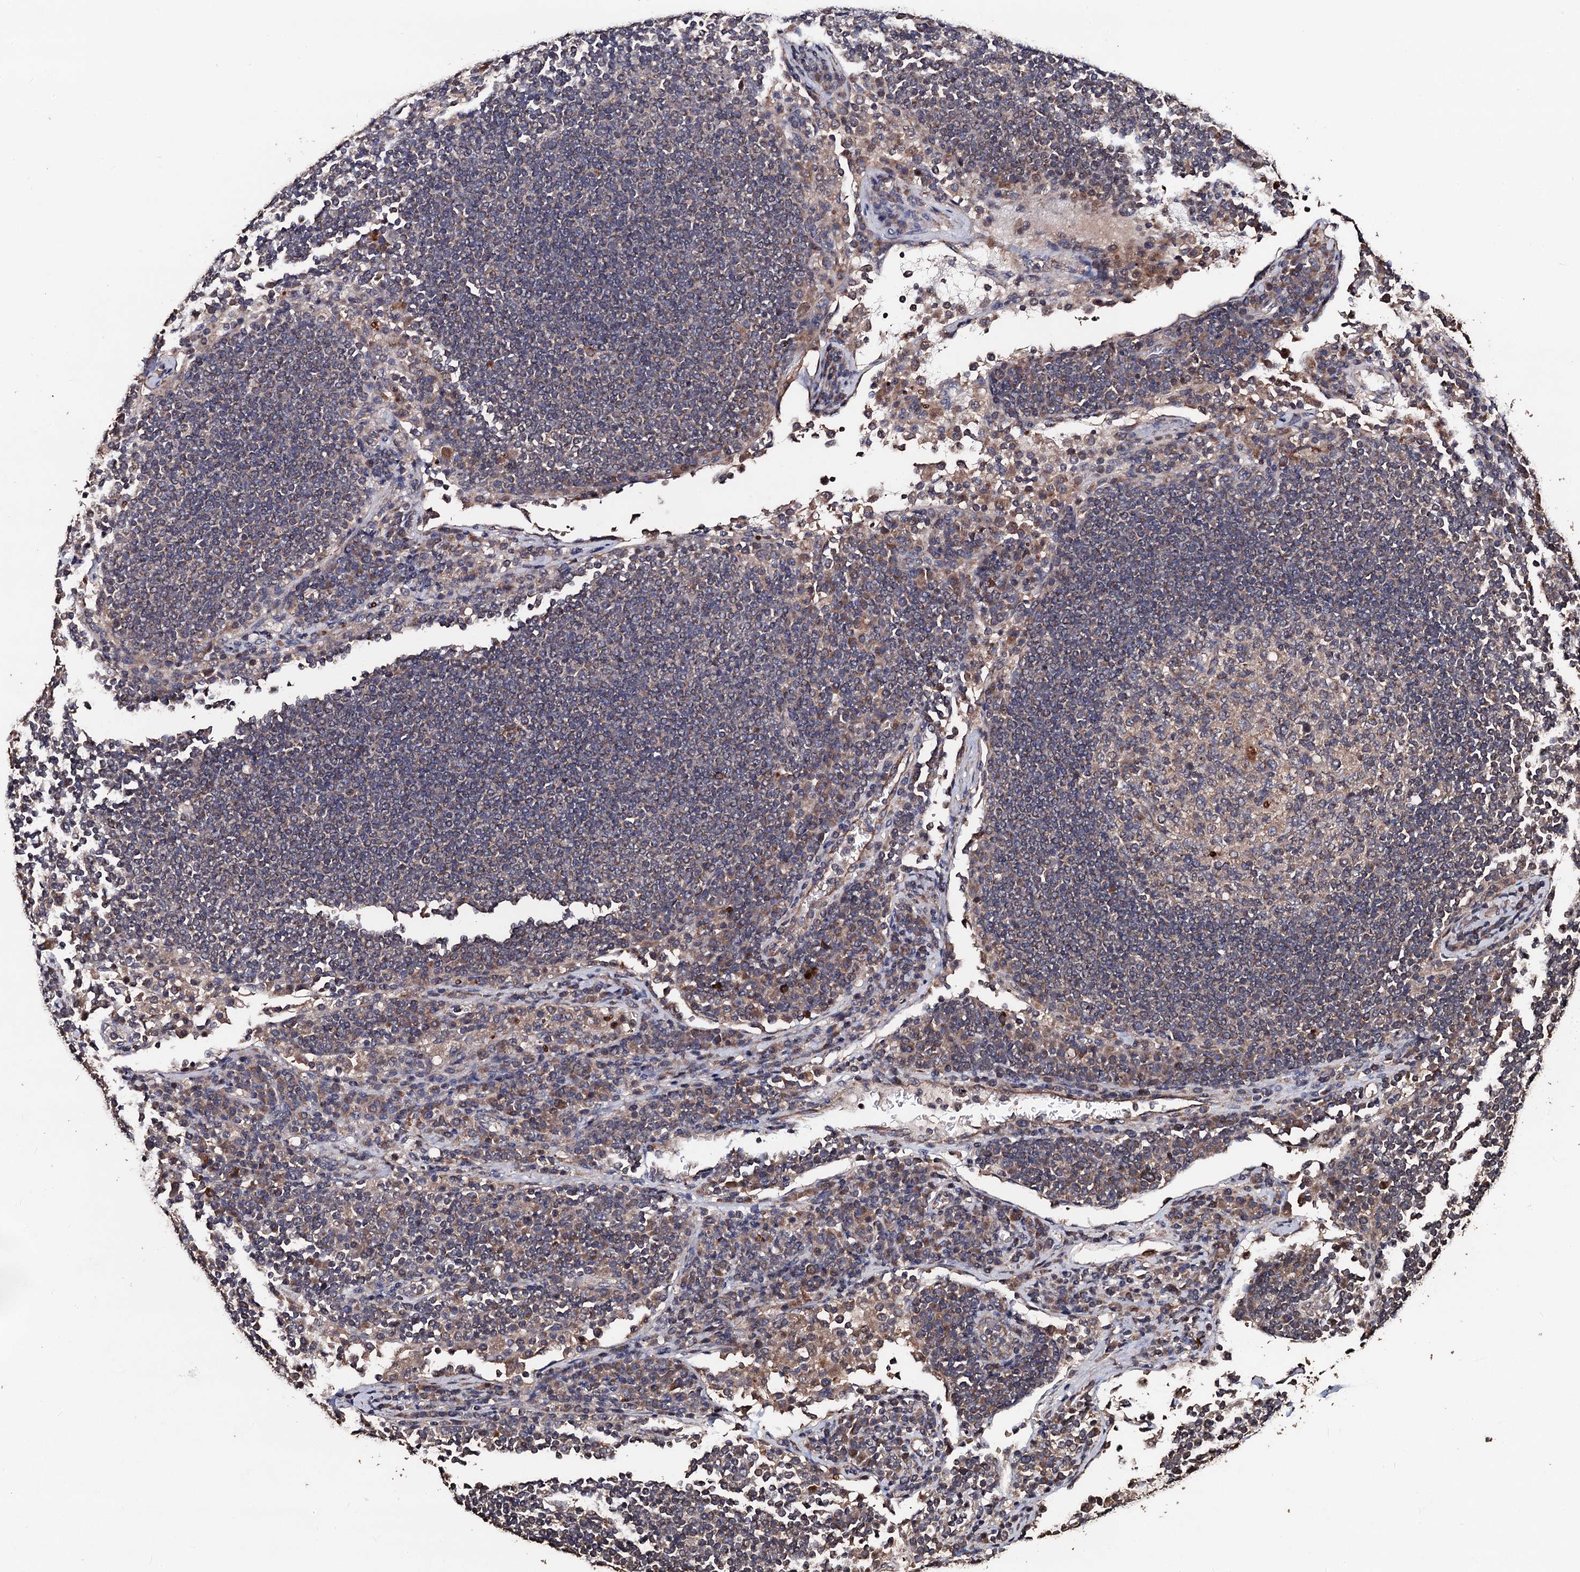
{"staining": {"intensity": "weak", "quantity": "<25%", "location": "cytoplasmic/membranous"}, "tissue": "lymph node", "cell_type": "Germinal center cells", "image_type": "normal", "snomed": [{"axis": "morphology", "description": "Normal tissue, NOS"}, {"axis": "topography", "description": "Lymph node"}], "caption": "IHC photomicrograph of unremarkable lymph node stained for a protein (brown), which shows no positivity in germinal center cells. Nuclei are stained in blue.", "gene": "PPTC7", "patient": {"sex": "female", "age": 53}}